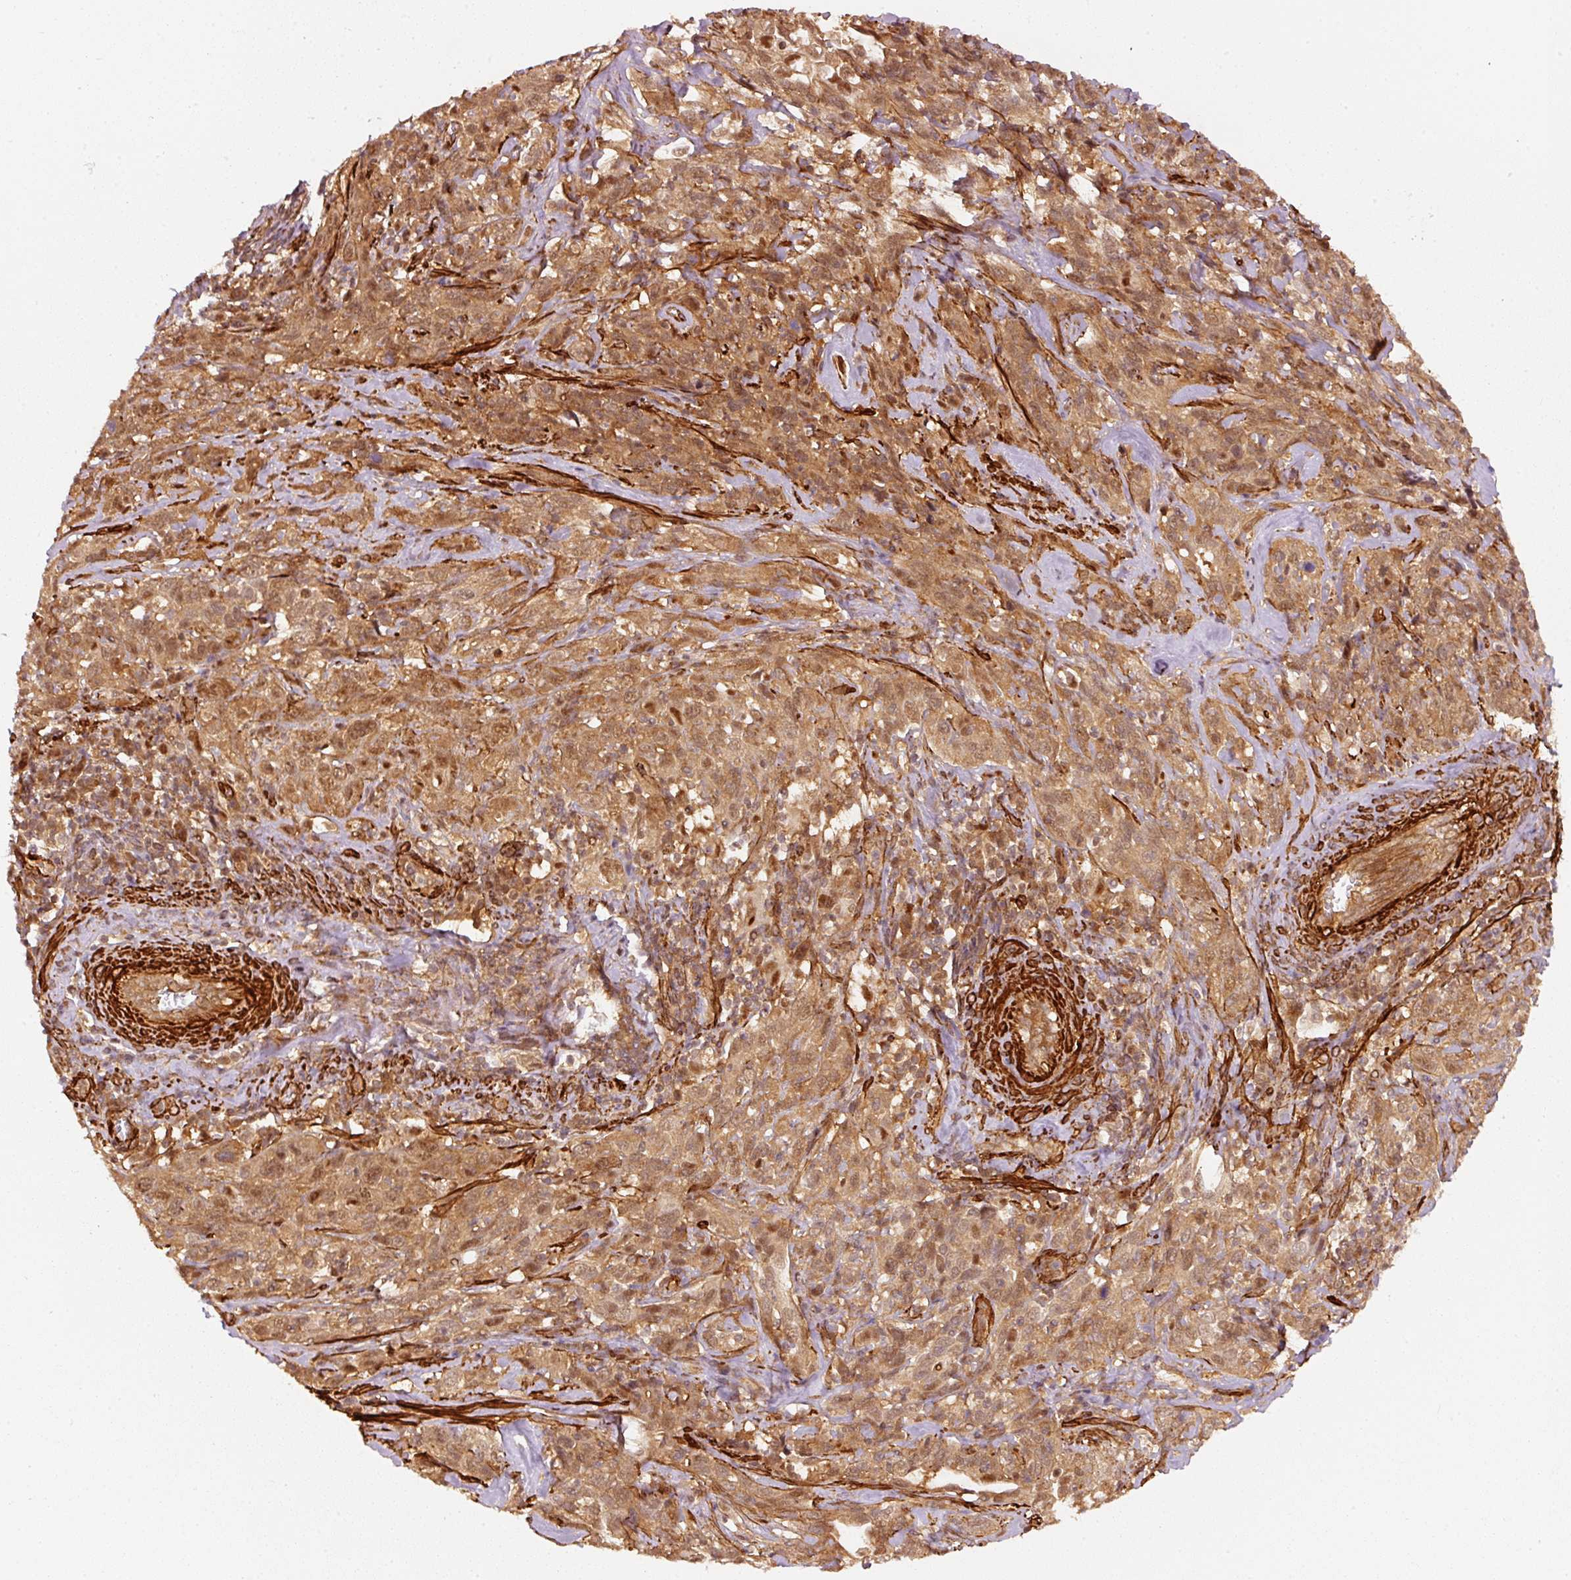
{"staining": {"intensity": "moderate", "quantity": ">75%", "location": "cytoplasmic/membranous,nuclear"}, "tissue": "cervical cancer", "cell_type": "Tumor cells", "image_type": "cancer", "snomed": [{"axis": "morphology", "description": "Normal tissue, NOS"}, {"axis": "morphology", "description": "Squamous cell carcinoma, NOS"}, {"axis": "topography", "description": "Cervix"}], "caption": "The micrograph displays immunohistochemical staining of squamous cell carcinoma (cervical). There is moderate cytoplasmic/membranous and nuclear expression is seen in about >75% of tumor cells.", "gene": "PSMD1", "patient": {"sex": "female", "age": 51}}